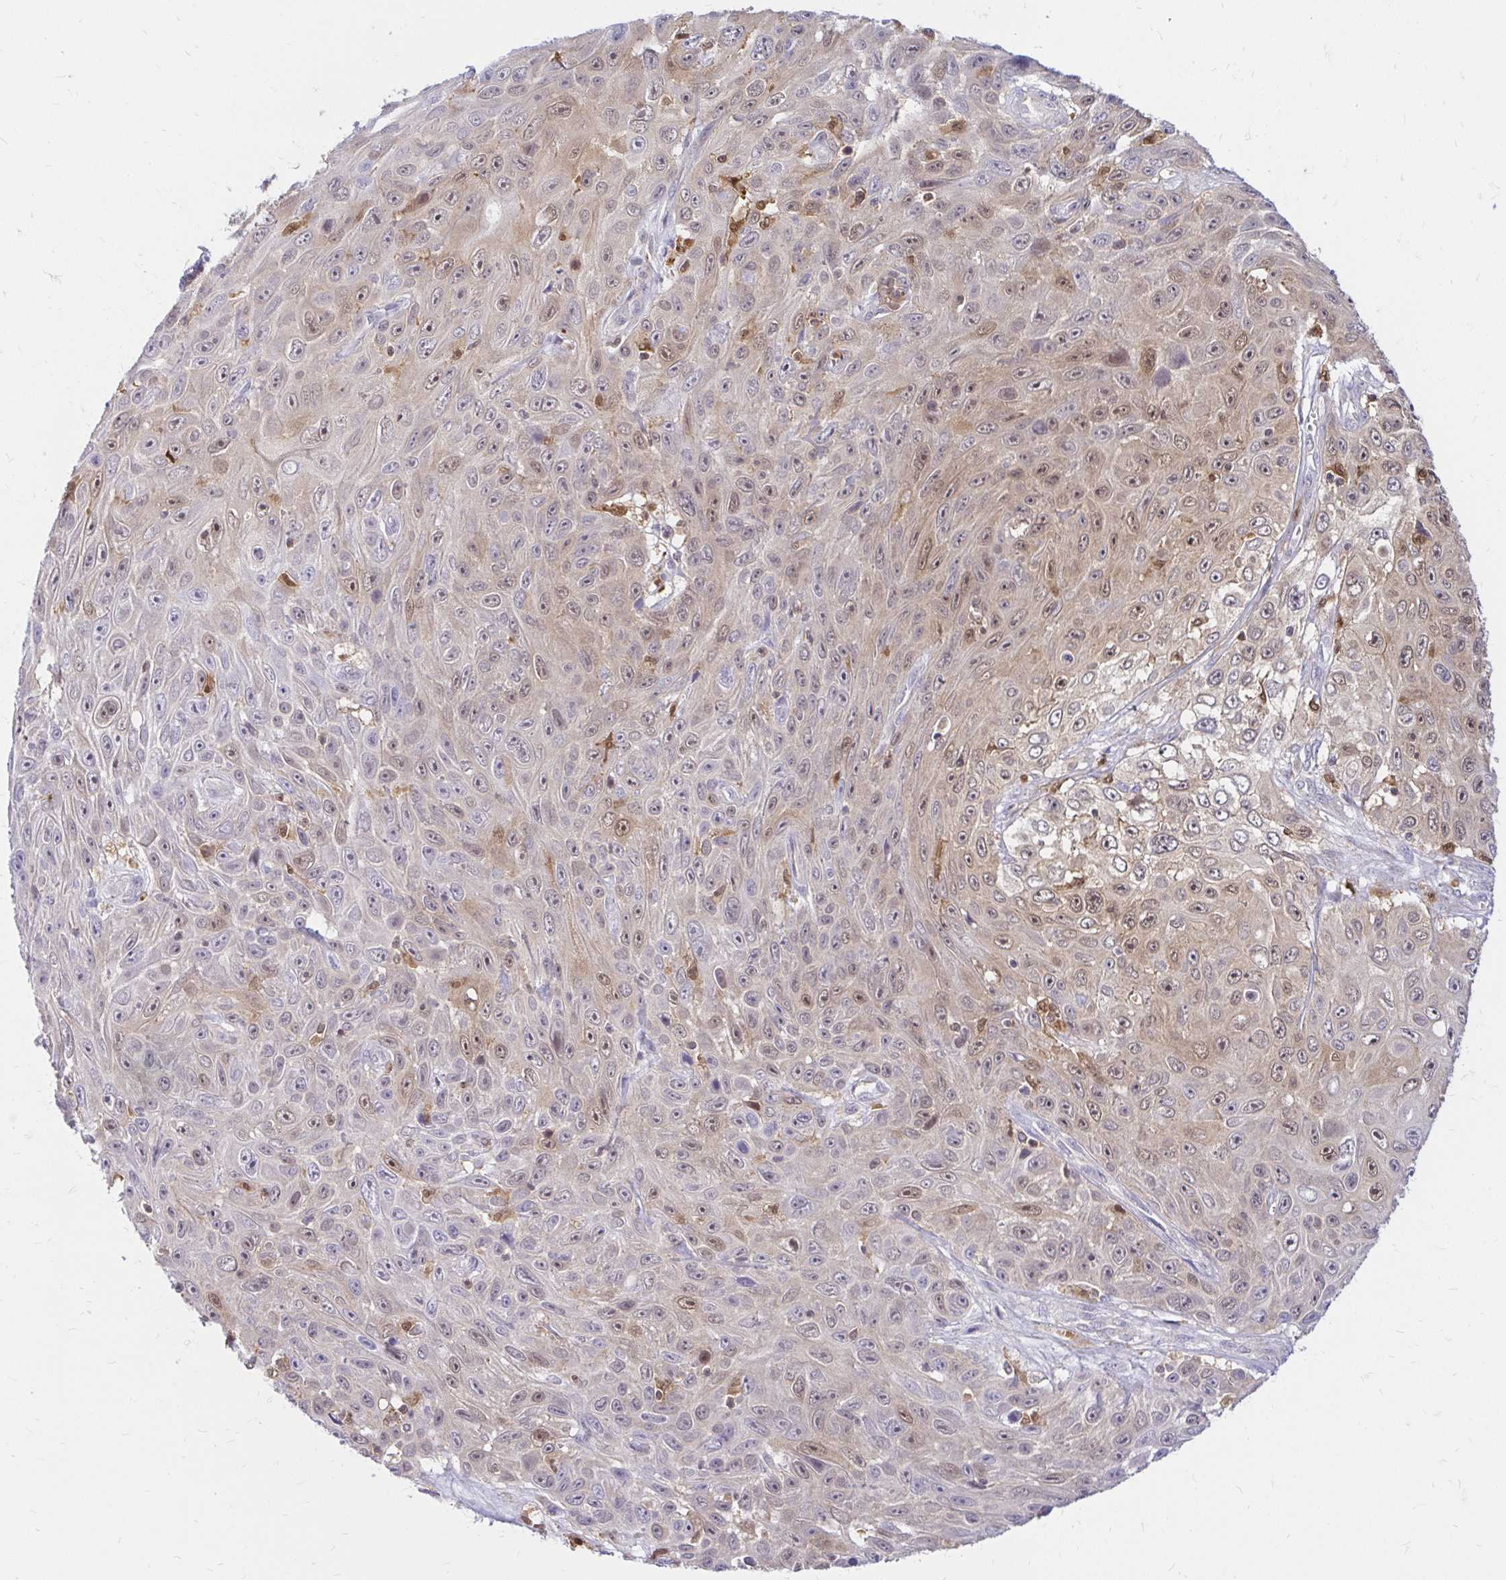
{"staining": {"intensity": "weak", "quantity": "25%-75%", "location": "cytoplasmic/membranous,nuclear"}, "tissue": "skin cancer", "cell_type": "Tumor cells", "image_type": "cancer", "snomed": [{"axis": "morphology", "description": "Squamous cell carcinoma, NOS"}, {"axis": "topography", "description": "Skin"}], "caption": "The immunohistochemical stain highlights weak cytoplasmic/membranous and nuclear positivity in tumor cells of squamous cell carcinoma (skin) tissue.", "gene": "PYCARD", "patient": {"sex": "male", "age": 82}}